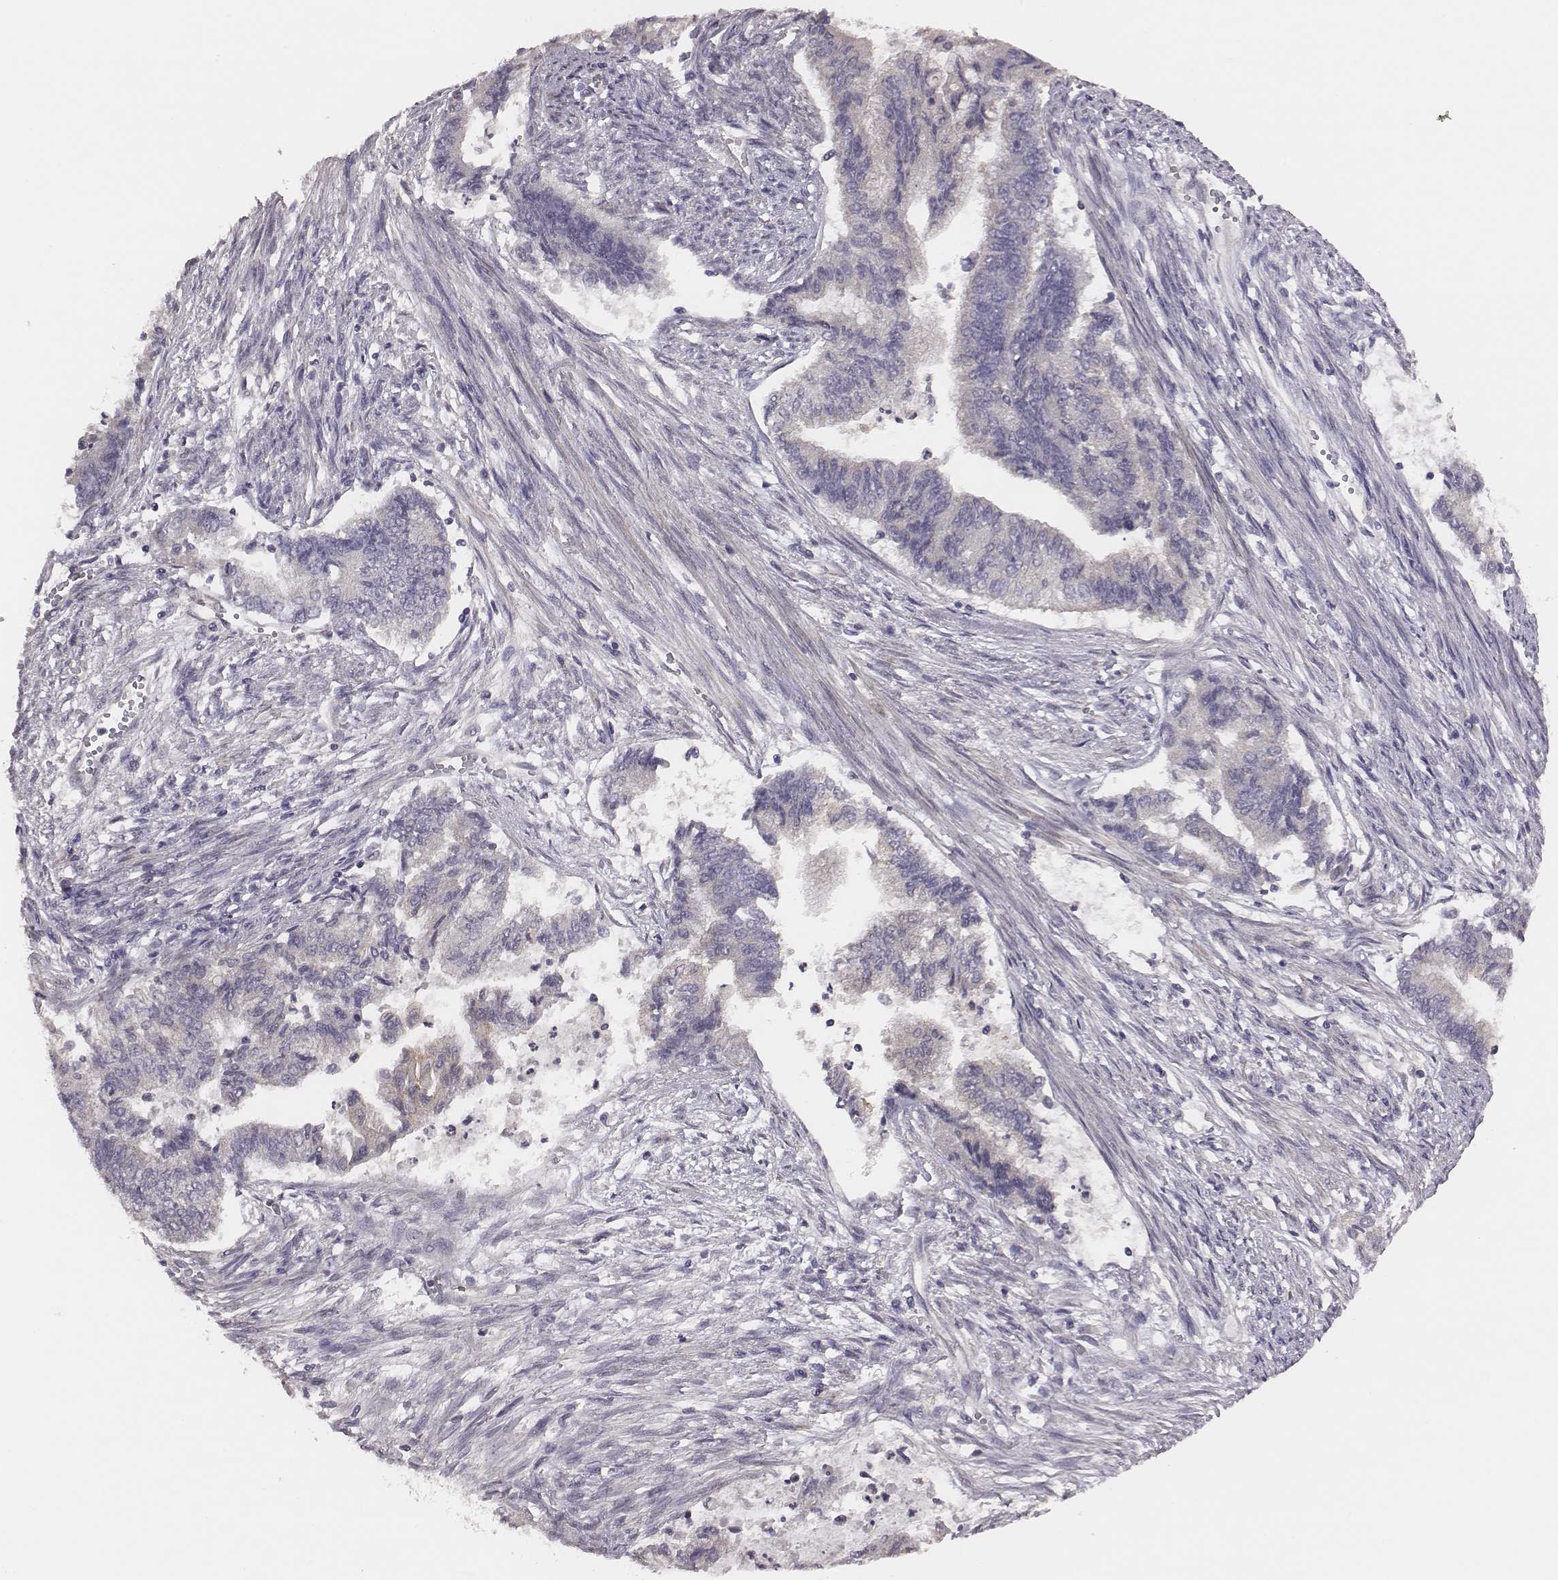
{"staining": {"intensity": "negative", "quantity": "none", "location": "none"}, "tissue": "endometrial cancer", "cell_type": "Tumor cells", "image_type": "cancer", "snomed": [{"axis": "morphology", "description": "Adenocarcinoma, NOS"}, {"axis": "topography", "description": "Endometrium"}], "caption": "High power microscopy micrograph of an immunohistochemistry (IHC) image of endometrial adenocarcinoma, revealing no significant positivity in tumor cells. The staining was performed using DAB (3,3'-diaminobenzidine) to visualize the protein expression in brown, while the nuclei were stained in blue with hematoxylin (Magnification: 20x).", "gene": "SCARF1", "patient": {"sex": "female", "age": 65}}